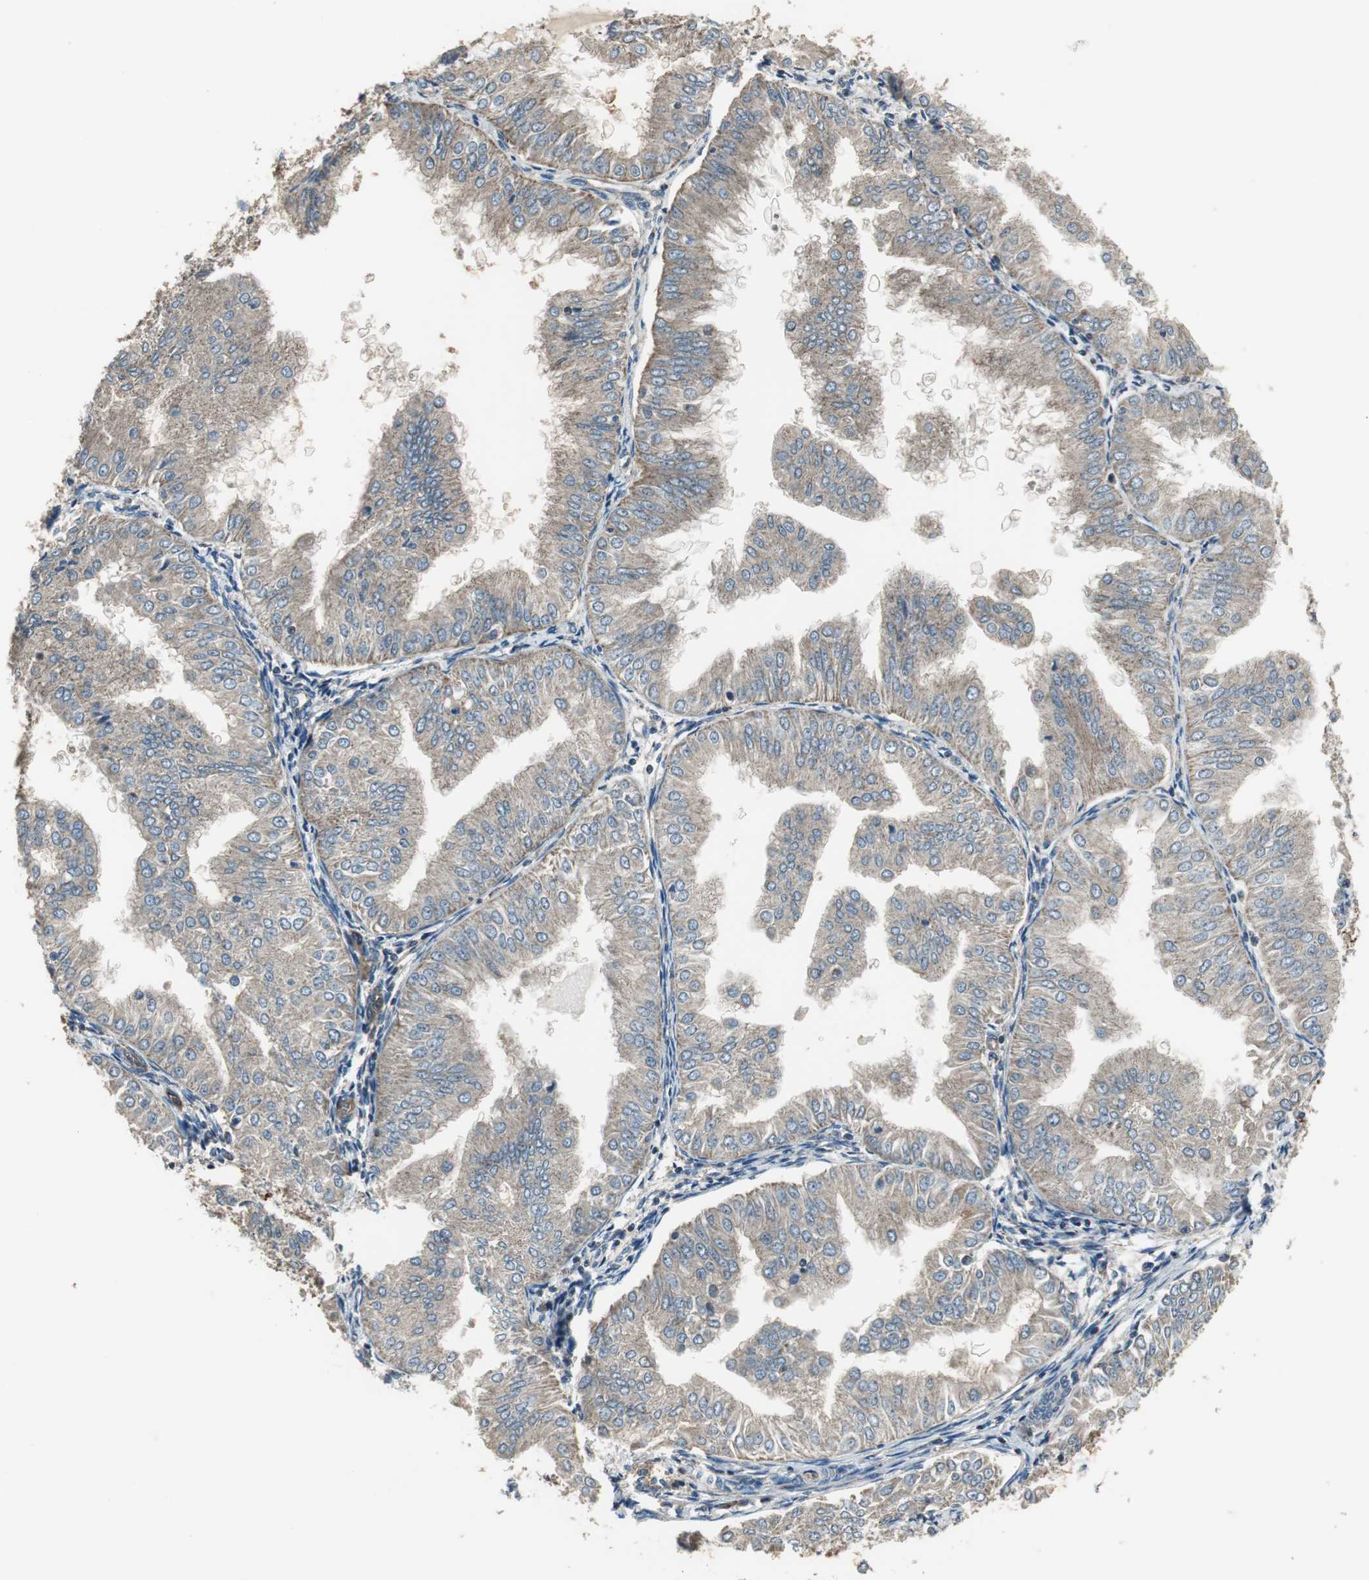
{"staining": {"intensity": "weak", "quantity": ">75%", "location": "cytoplasmic/membranous"}, "tissue": "endometrial cancer", "cell_type": "Tumor cells", "image_type": "cancer", "snomed": [{"axis": "morphology", "description": "Adenocarcinoma, NOS"}, {"axis": "topography", "description": "Endometrium"}], "caption": "Immunohistochemistry histopathology image of human endometrial adenocarcinoma stained for a protein (brown), which demonstrates low levels of weak cytoplasmic/membranous positivity in approximately >75% of tumor cells.", "gene": "MSTO1", "patient": {"sex": "female", "age": 53}}